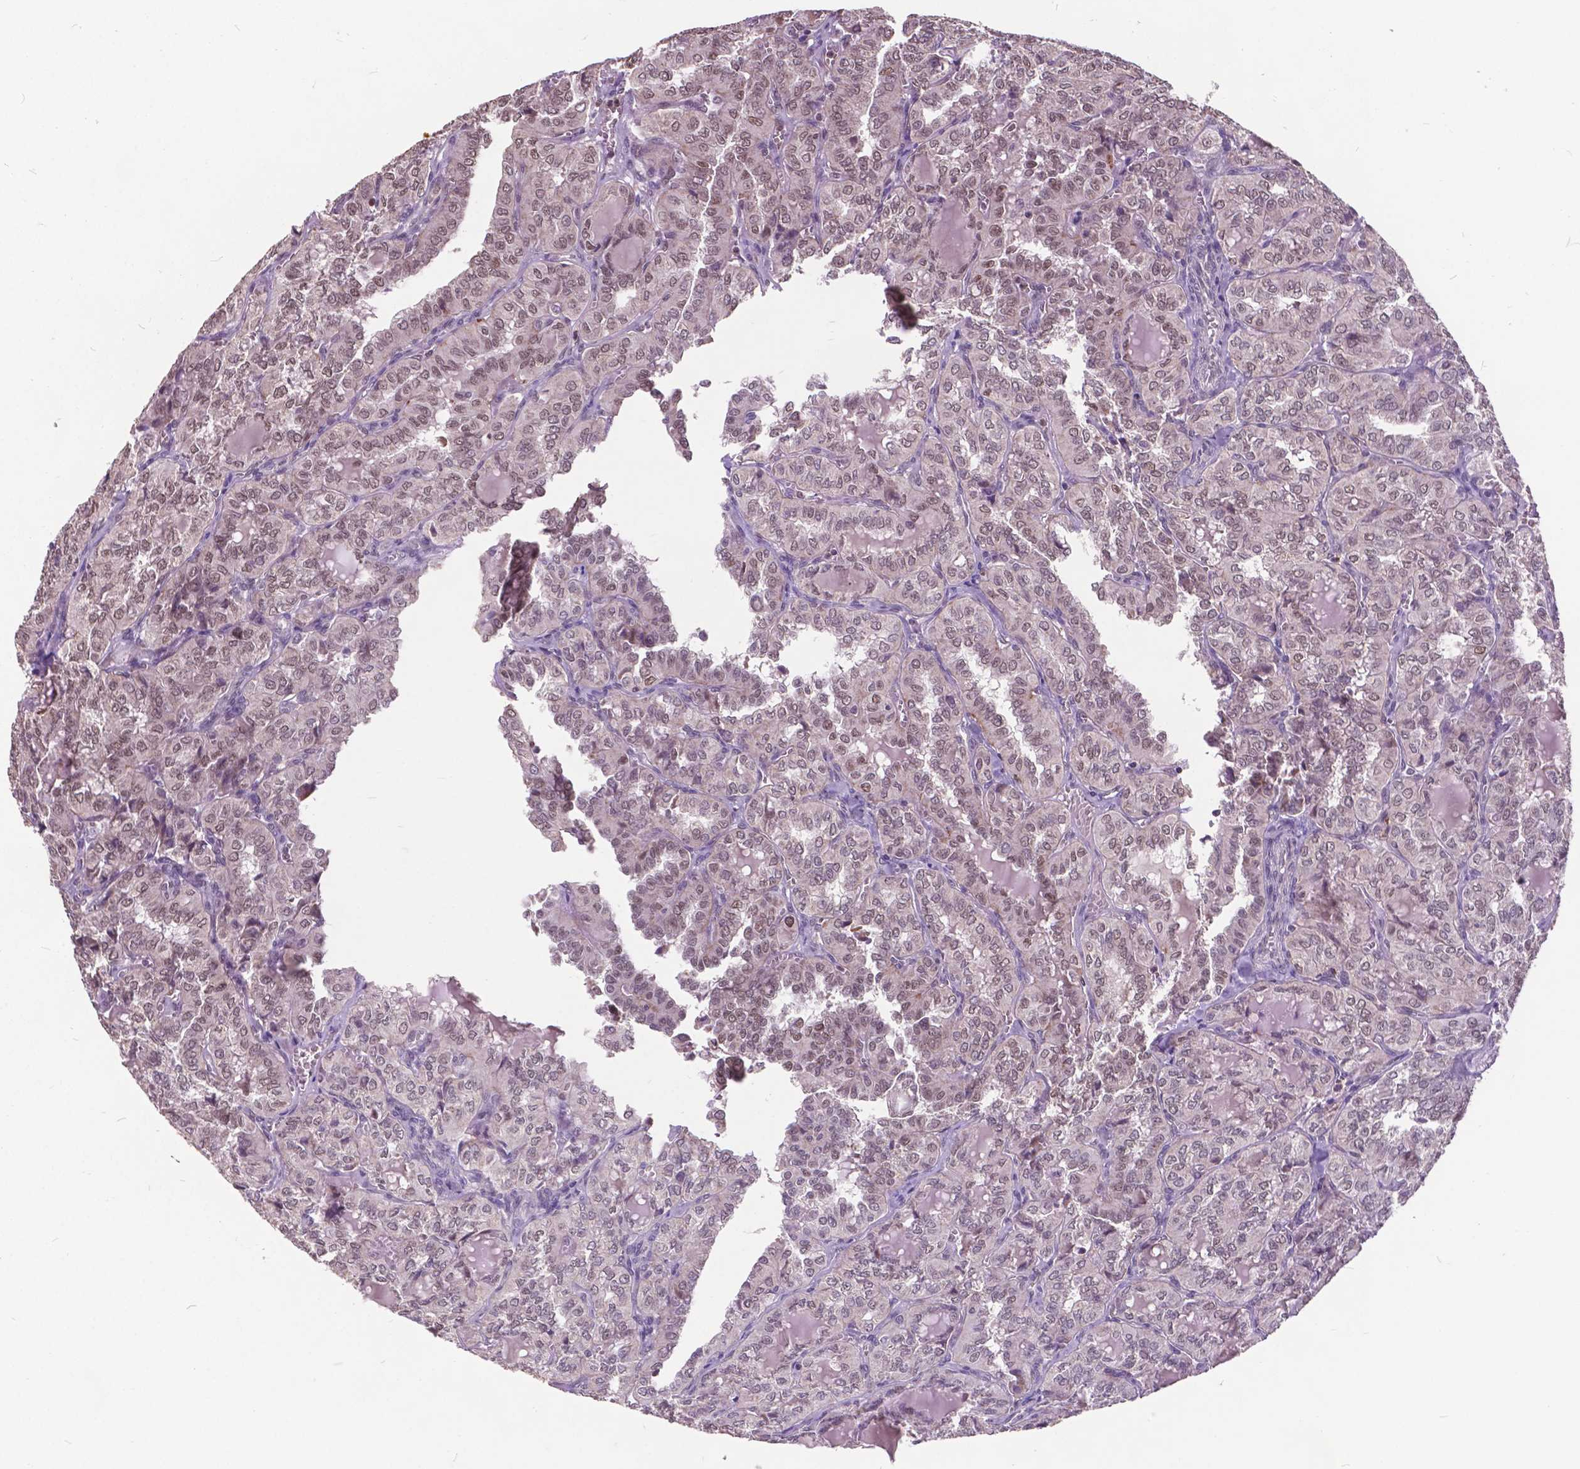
{"staining": {"intensity": "weak", "quantity": ">75%", "location": "nuclear"}, "tissue": "thyroid cancer", "cell_type": "Tumor cells", "image_type": "cancer", "snomed": [{"axis": "morphology", "description": "Papillary adenocarcinoma, NOS"}, {"axis": "topography", "description": "Thyroid gland"}], "caption": "Thyroid cancer (papillary adenocarcinoma) was stained to show a protein in brown. There is low levels of weak nuclear positivity in about >75% of tumor cells. The protein is stained brown, and the nuclei are stained in blue (DAB IHC with brightfield microscopy, high magnification).", "gene": "MSH2", "patient": {"sex": "female", "age": 41}}